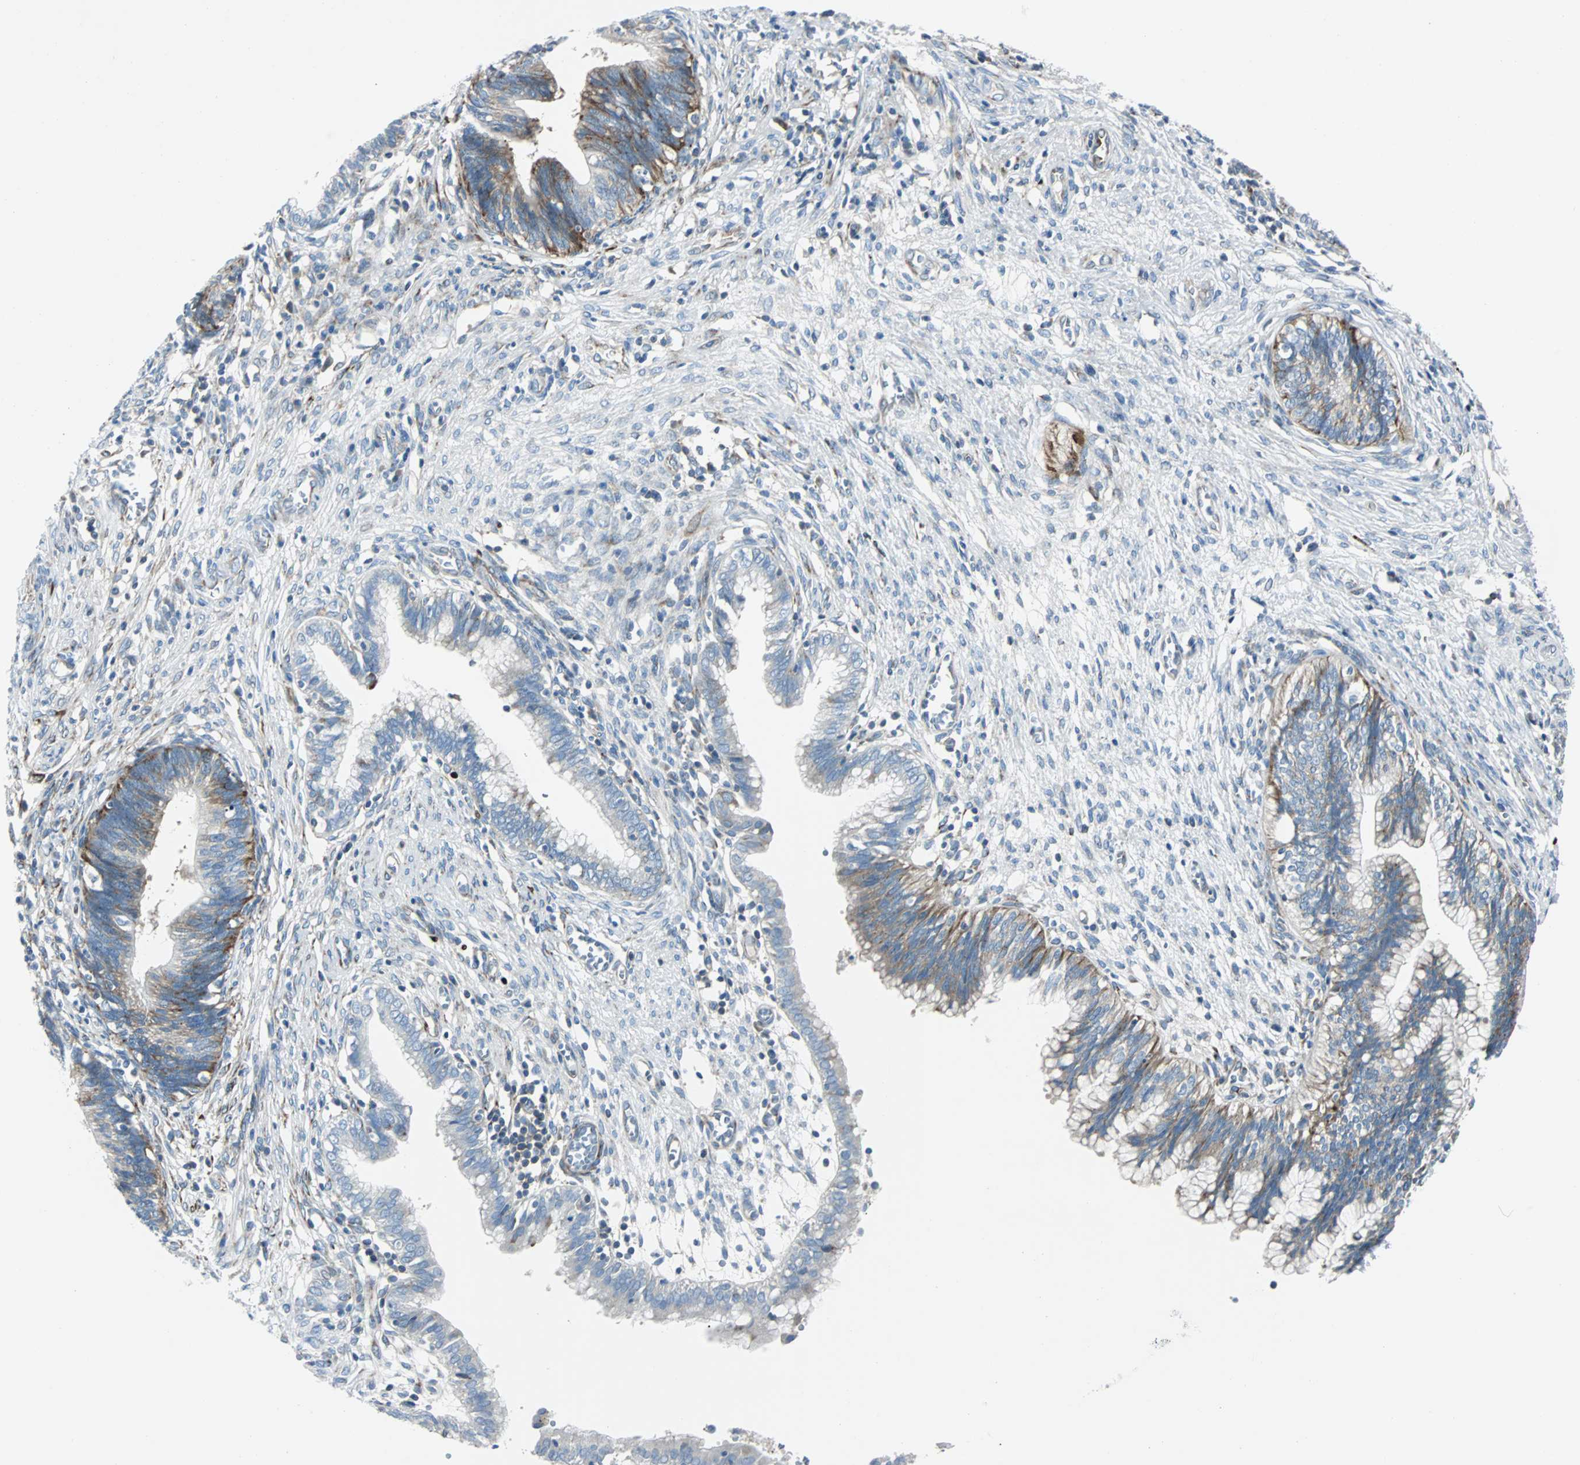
{"staining": {"intensity": "moderate", "quantity": "<25%", "location": "cytoplasmic/membranous"}, "tissue": "cervical cancer", "cell_type": "Tumor cells", "image_type": "cancer", "snomed": [{"axis": "morphology", "description": "Adenocarcinoma, NOS"}, {"axis": "topography", "description": "Cervix"}], "caption": "Human cervical cancer stained with a protein marker shows moderate staining in tumor cells.", "gene": "BBC3", "patient": {"sex": "female", "age": 44}}